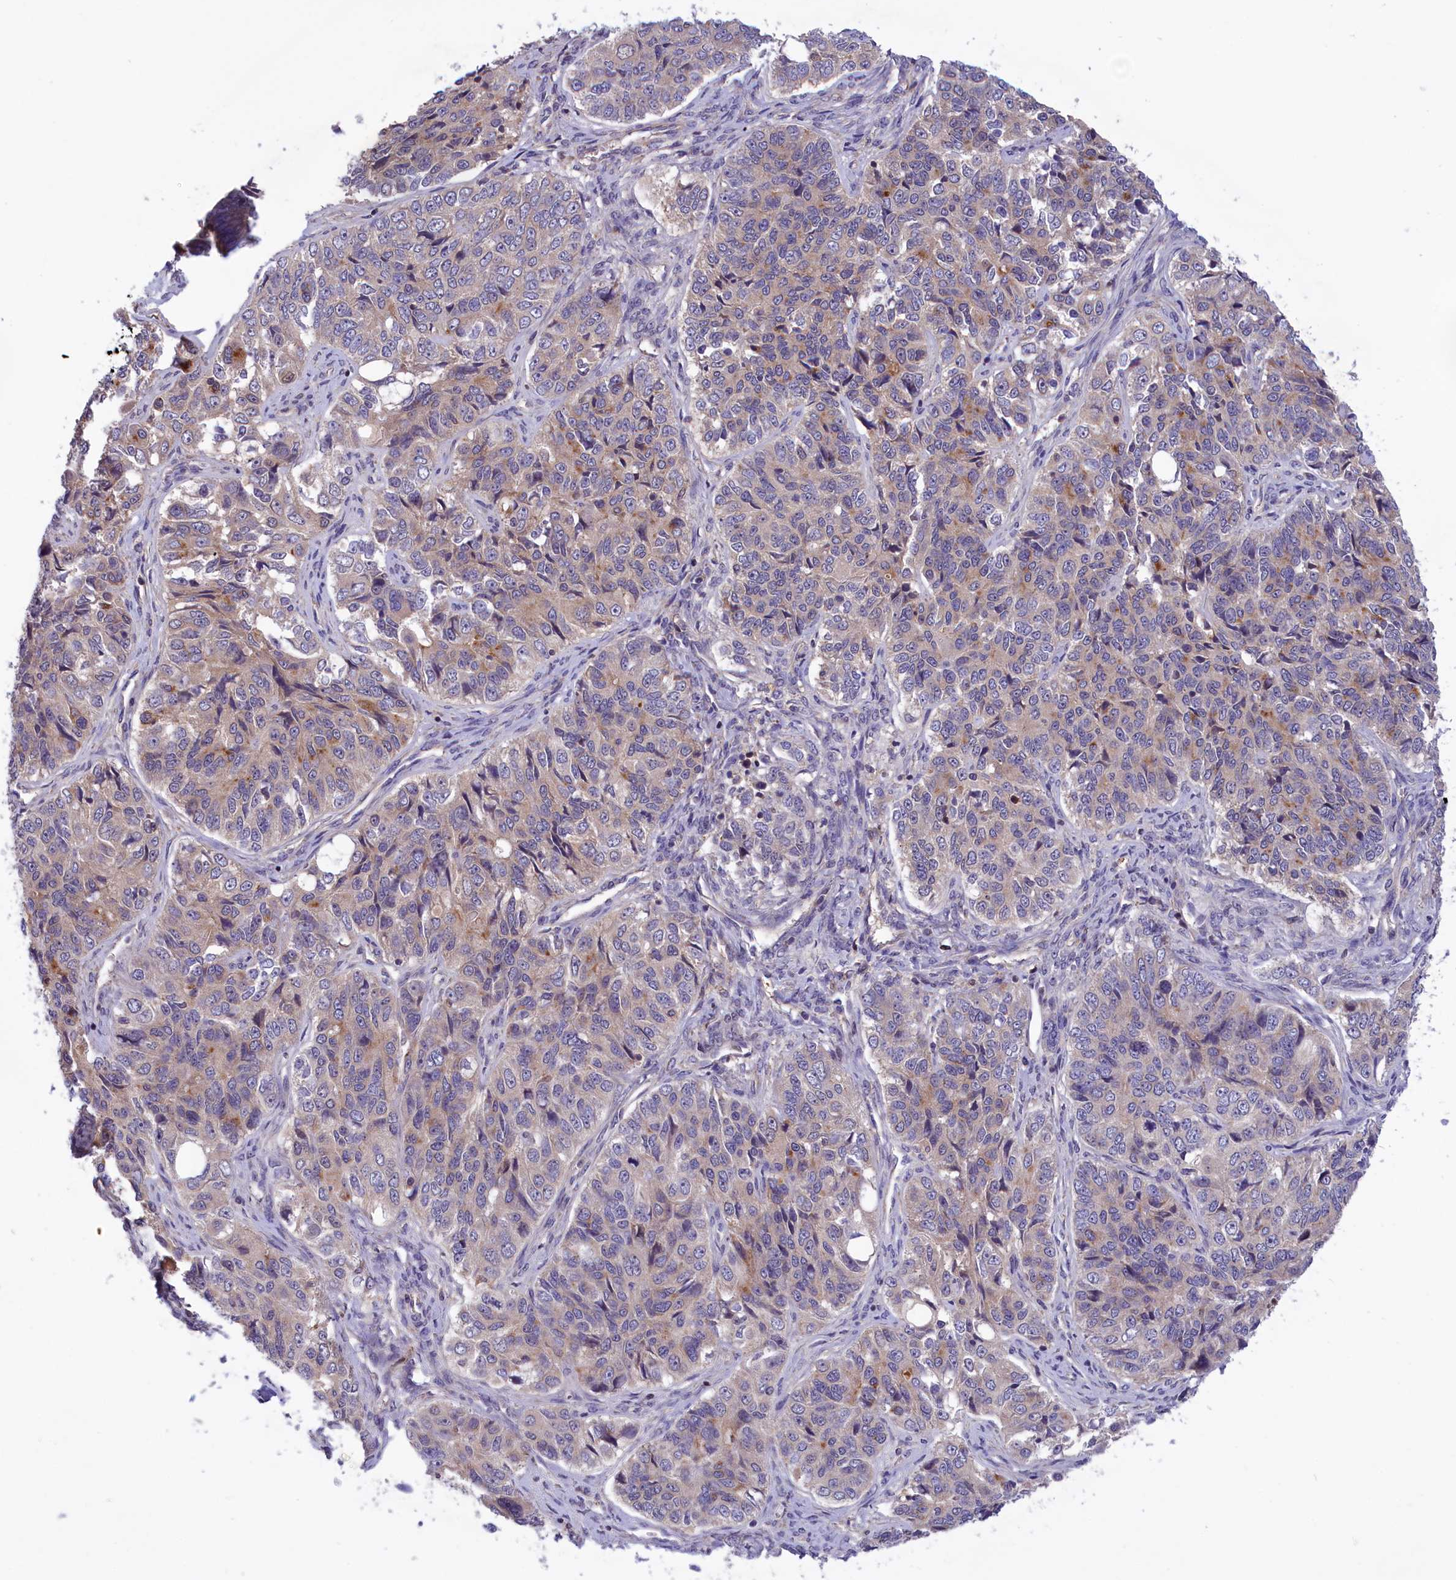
{"staining": {"intensity": "moderate", "quantity": "<25%", "location": "cytoplasmic/membranous"}, "tissue": "ovarian cancer", "cell_type": "Tumor cells", "image_type": "cancer", "snomed": [{"axis": "morphology", "description": "Carcinoma, endometroid"}, {"axis": "topography", "description": "Ovary"}], "caption": "The photomicrograph exhibits staining of ovarian cancer (endometroid carcinoma), revealing moderate cytoplasmic/membranous protein positivity (brown color) within tumor cells. (DAB (3,3'-diaminobenzidine) IHC with brightfield microscopy, high magnification).", "gene": "AMDHD2", "patient": {"sex": "female", "age": 51}}